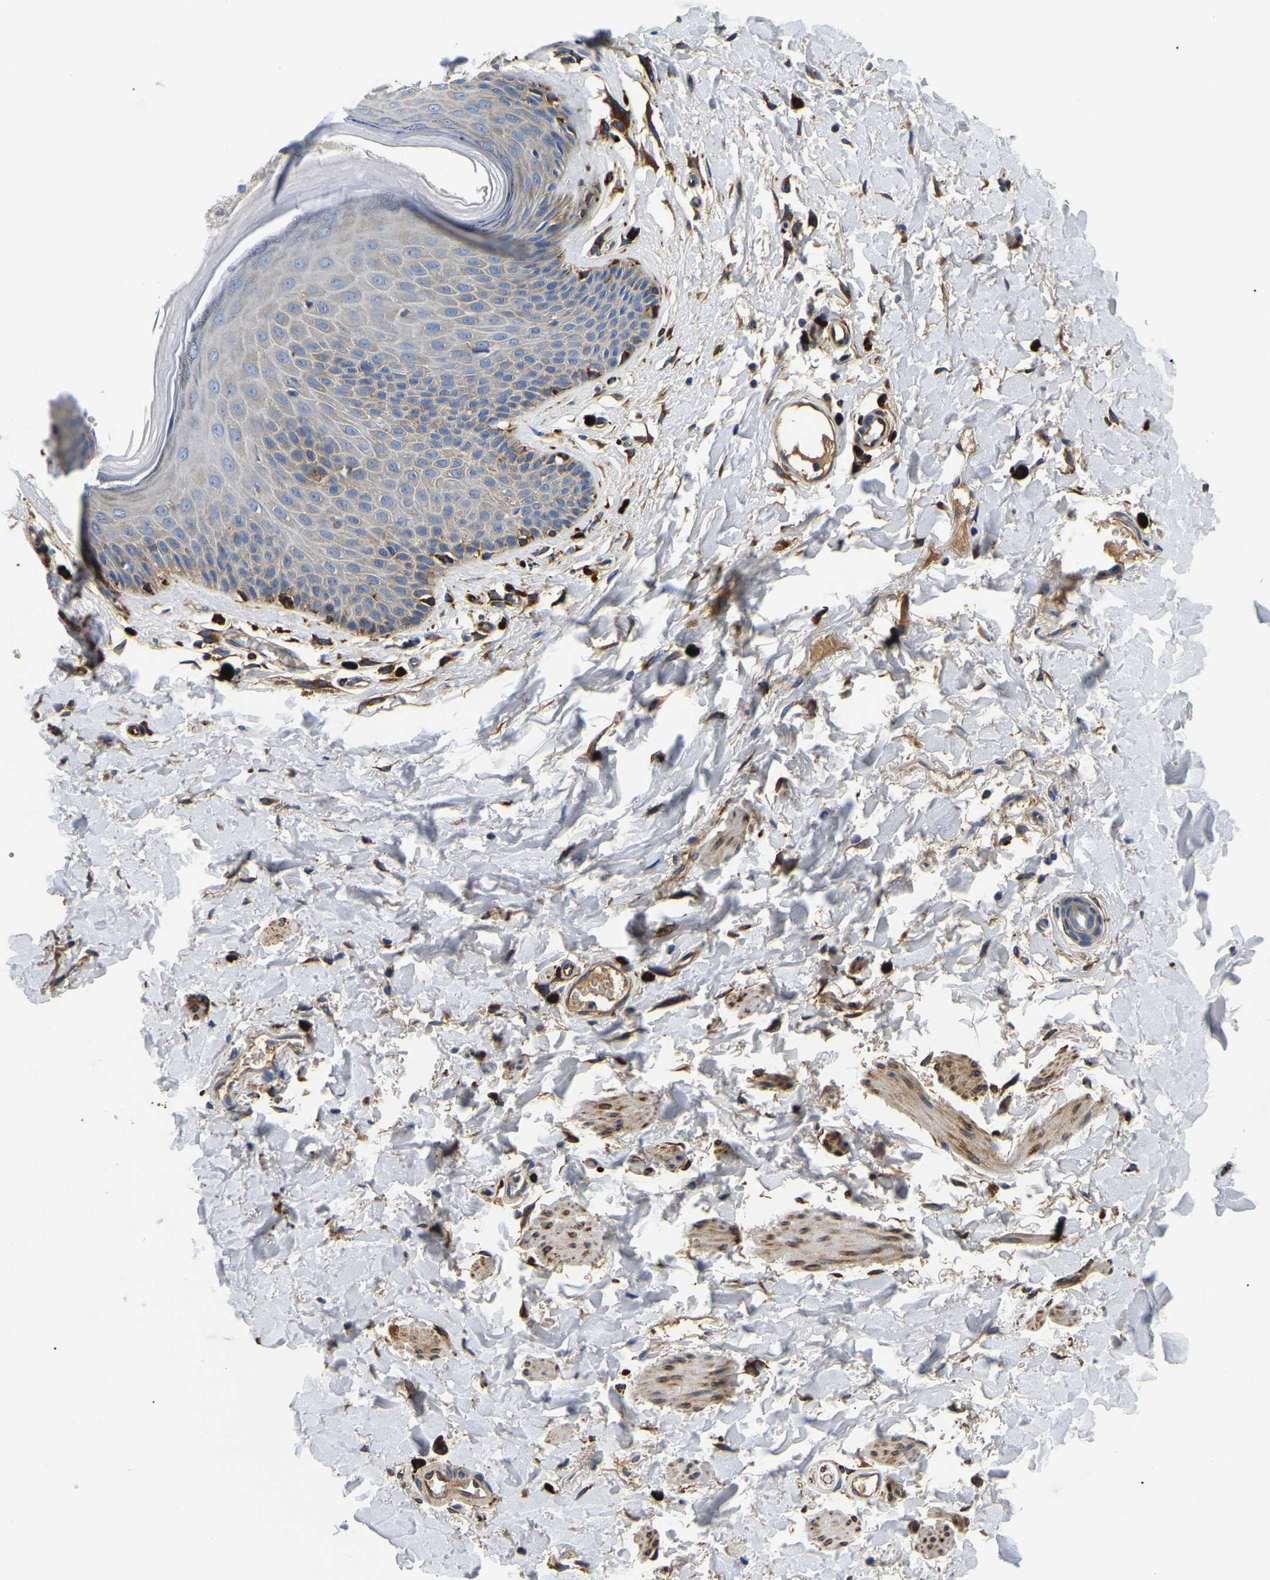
{"staining": {"intensity": "moderate", "quantity": "<25%", "location": "cytoplasmic/membranous"}, "tissue": "skin", "cell_type": "Epidermal cells", "image_type": "normal", "snomed": [{"axis": "morphology", "description": "Normal tissue, NOS"}, {"axis": "topography", "description": "Vulva"}], "caption": "An immunohistochemistry image of benign tissue is shown. Protein staining in brown highlights moderate cytoplasmic/membranous positivity in skin within epidermal cells. (Stains: DAB in brown, nuclei in blue, Microscopy: brightfield microscopy at high magnification).", "gene": "DUSP8", "patient": {"sex": "female", "age": 73}}